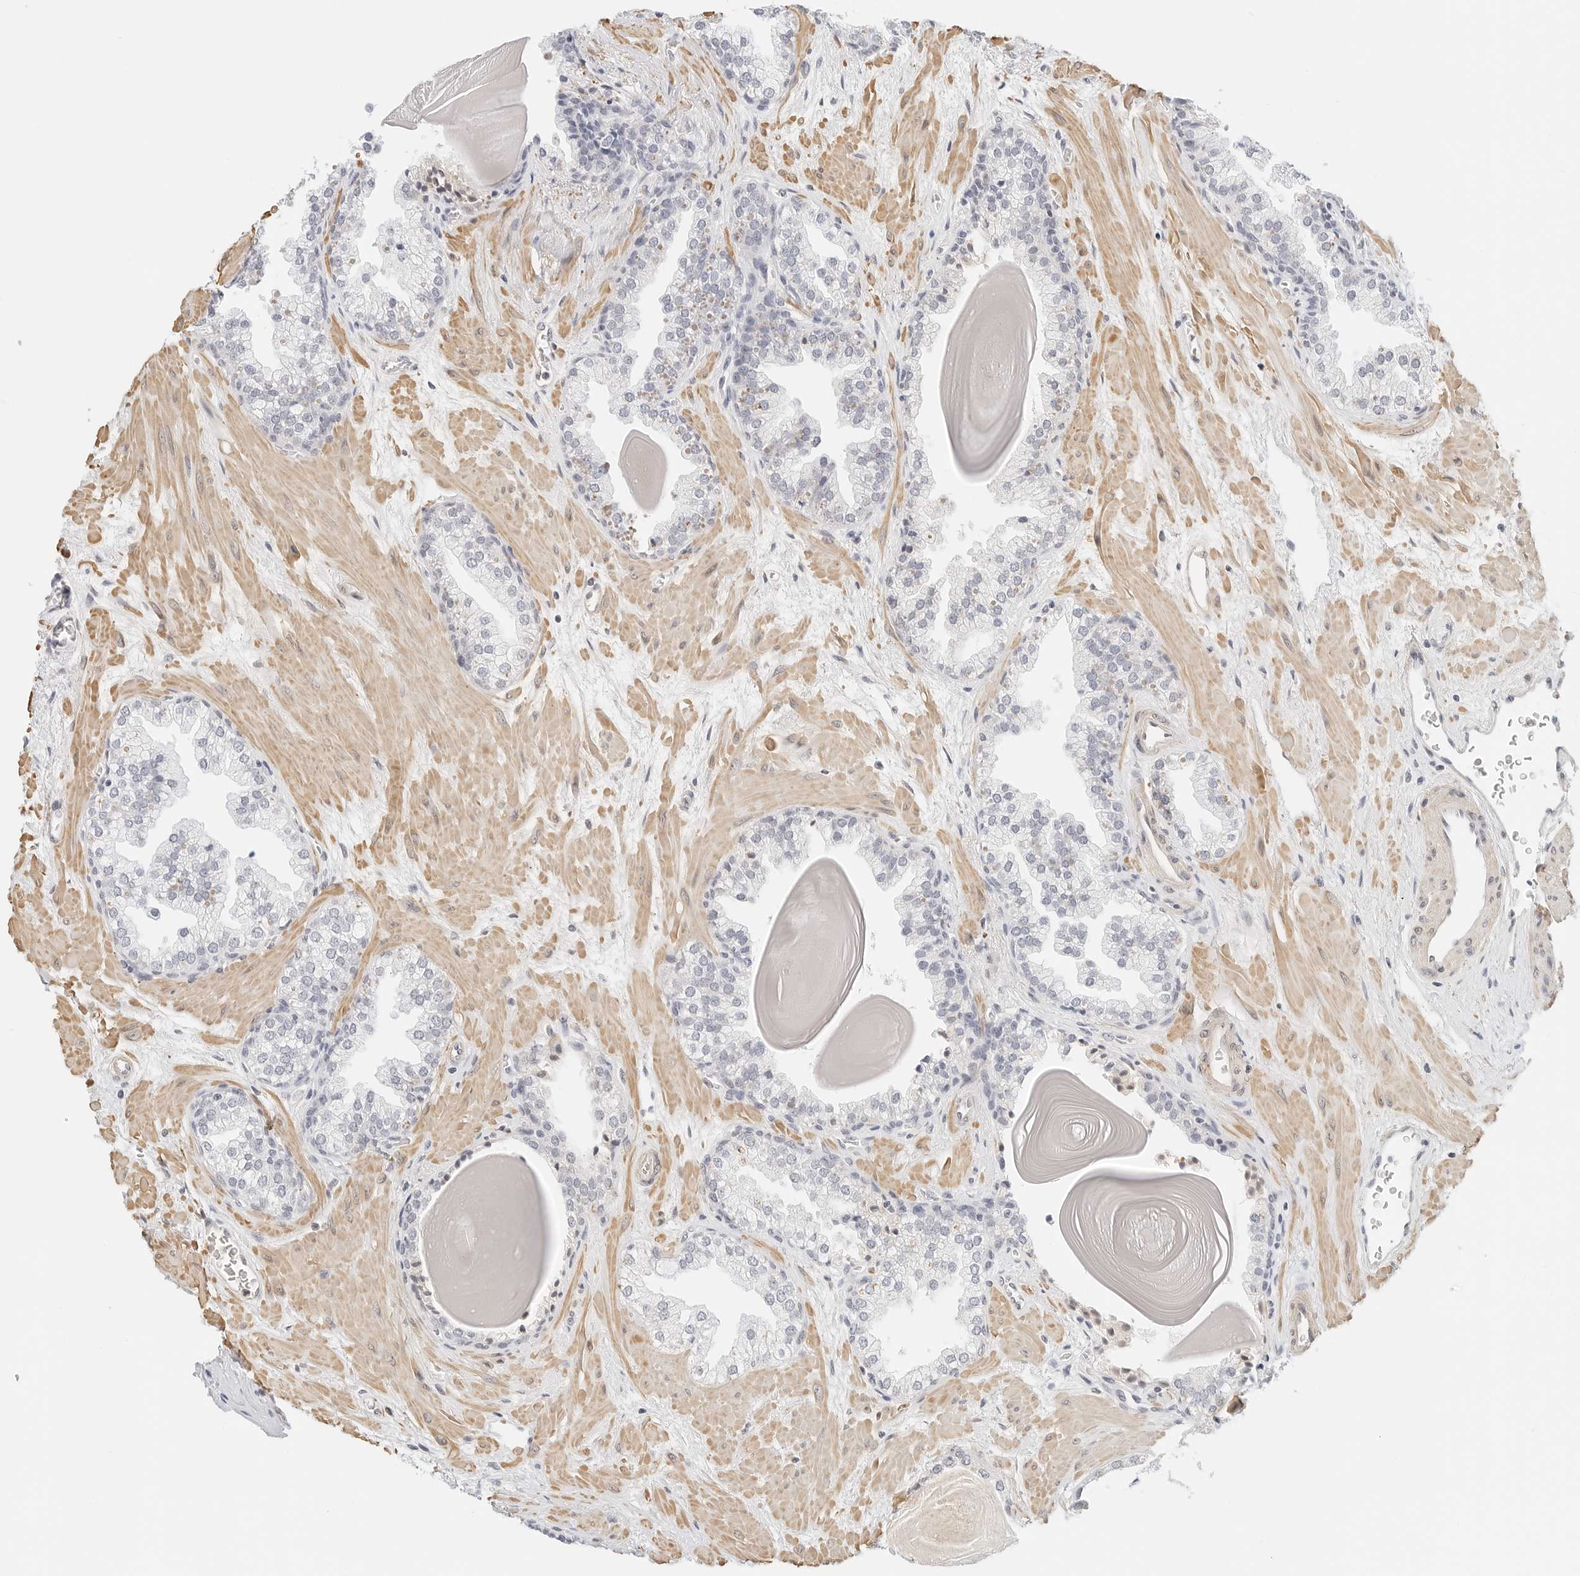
{"staining": {"intensity": "negative", "quantity": "none", "location": "none"}, "tissue": "prostate", "cell_type": "Glandular cells", "image_type": "normal", "snomed": [{"axis": "morphology", "description": "Normal tissue, NOS"}, {"axis": "topography", "description": "Prostate"}], "caption": "Image shows no significant protein positivity in glandular cells of normal prostate.", "gene": "PKDCC", "patient": {"sex": "male", "age": 48}}